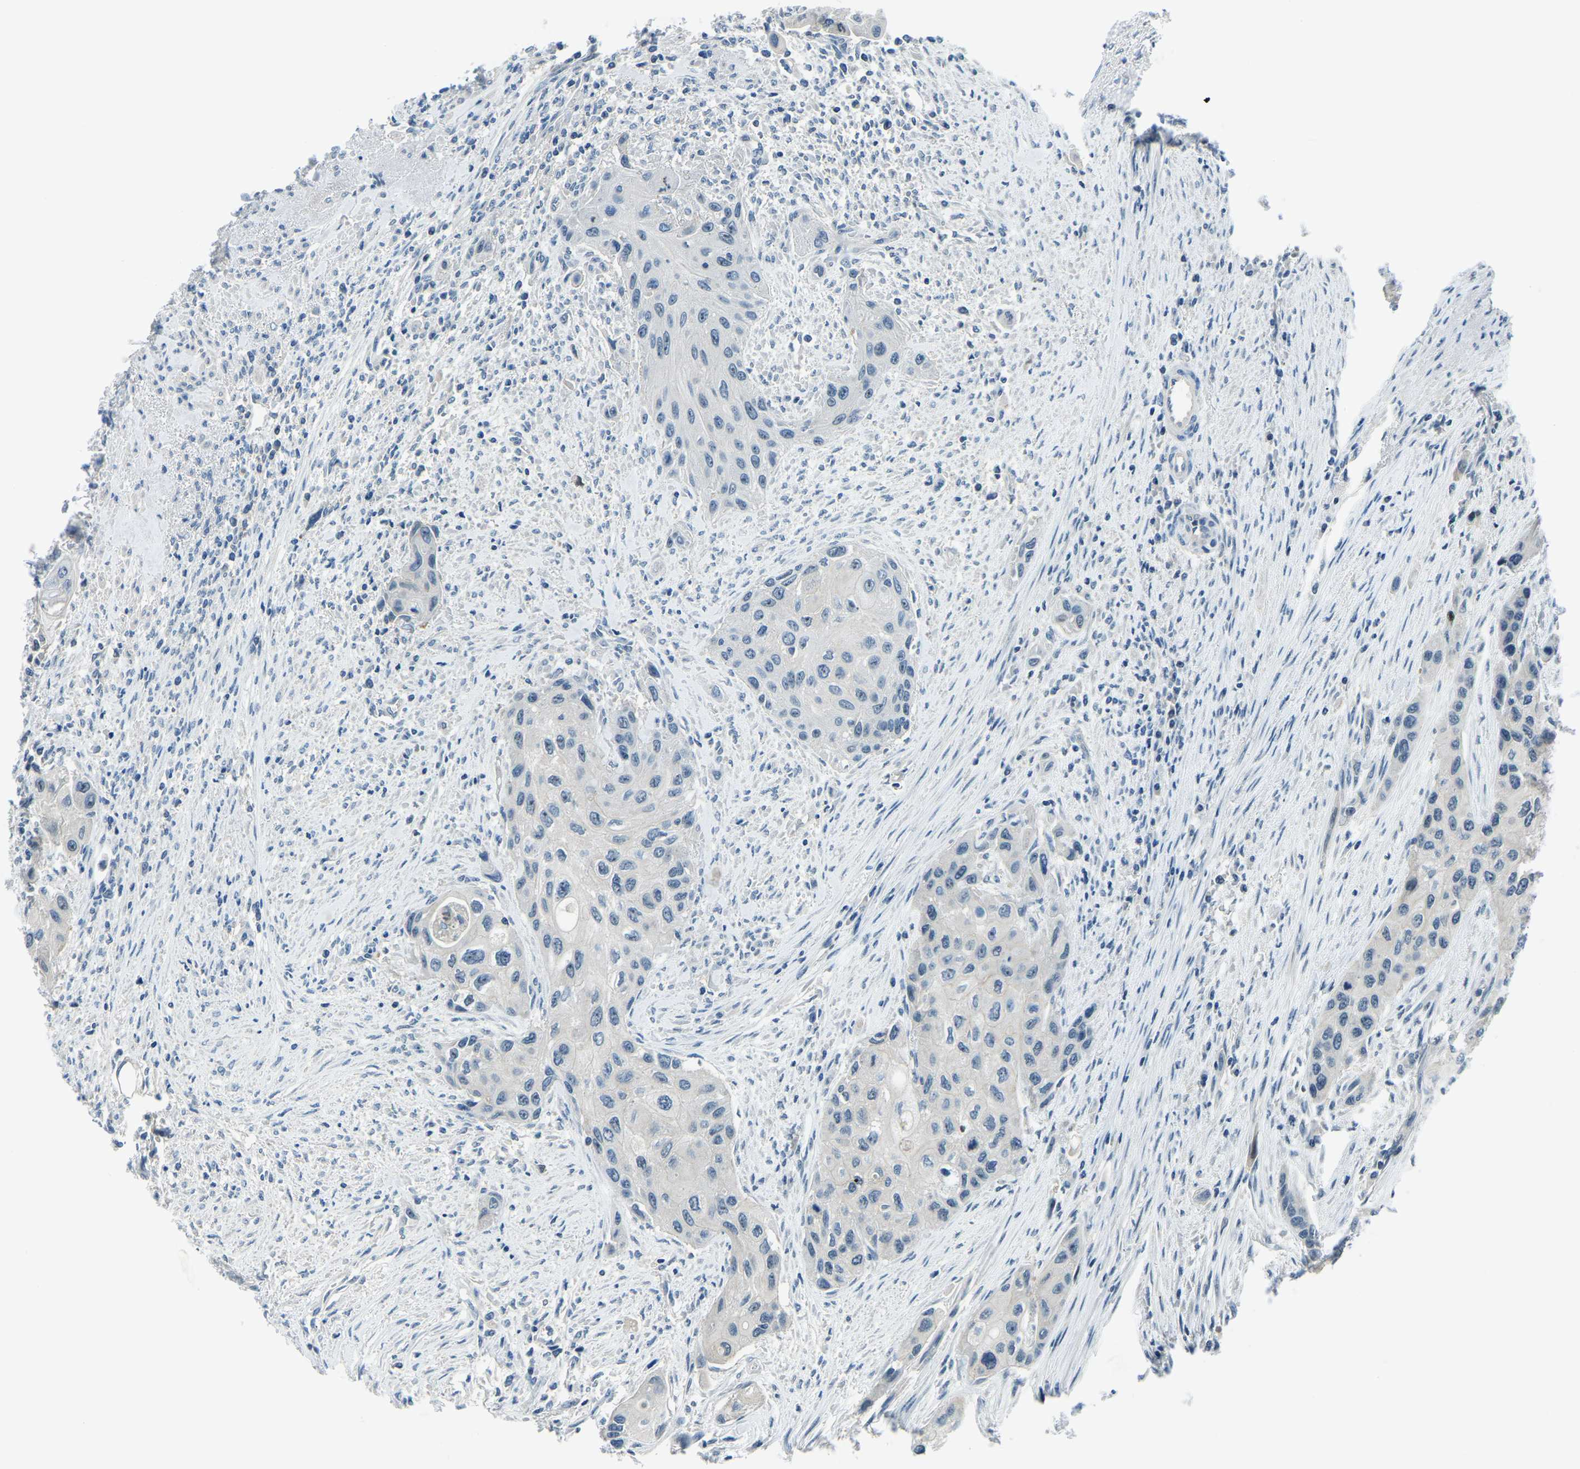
{"staining": {"intensity": "negative", "quantity": "none", "location": "none"}, "tissue": "urothelial cancer", "cell_type": "Tumor cells", "image_type": "cancer", "snomed": [{"axis": "morphology", "description": "Urothelial carcinoma, High grade"}, {"axis": "topography", "description": "Urinary bladder"}], "caption": "Immunohistochemical staining of high-grade urothelial carcinoma demonstrates no significant expression in tumor cells. (Stains: DAB (3,3'-diaminobenzidine) immunohistochemistry (IHC) with hematoxylin counter stain, Microscopy: brightfield microscopy at high magnification).", "gene": "RRP1", "patient": {"sex": "female", "age": 56}}